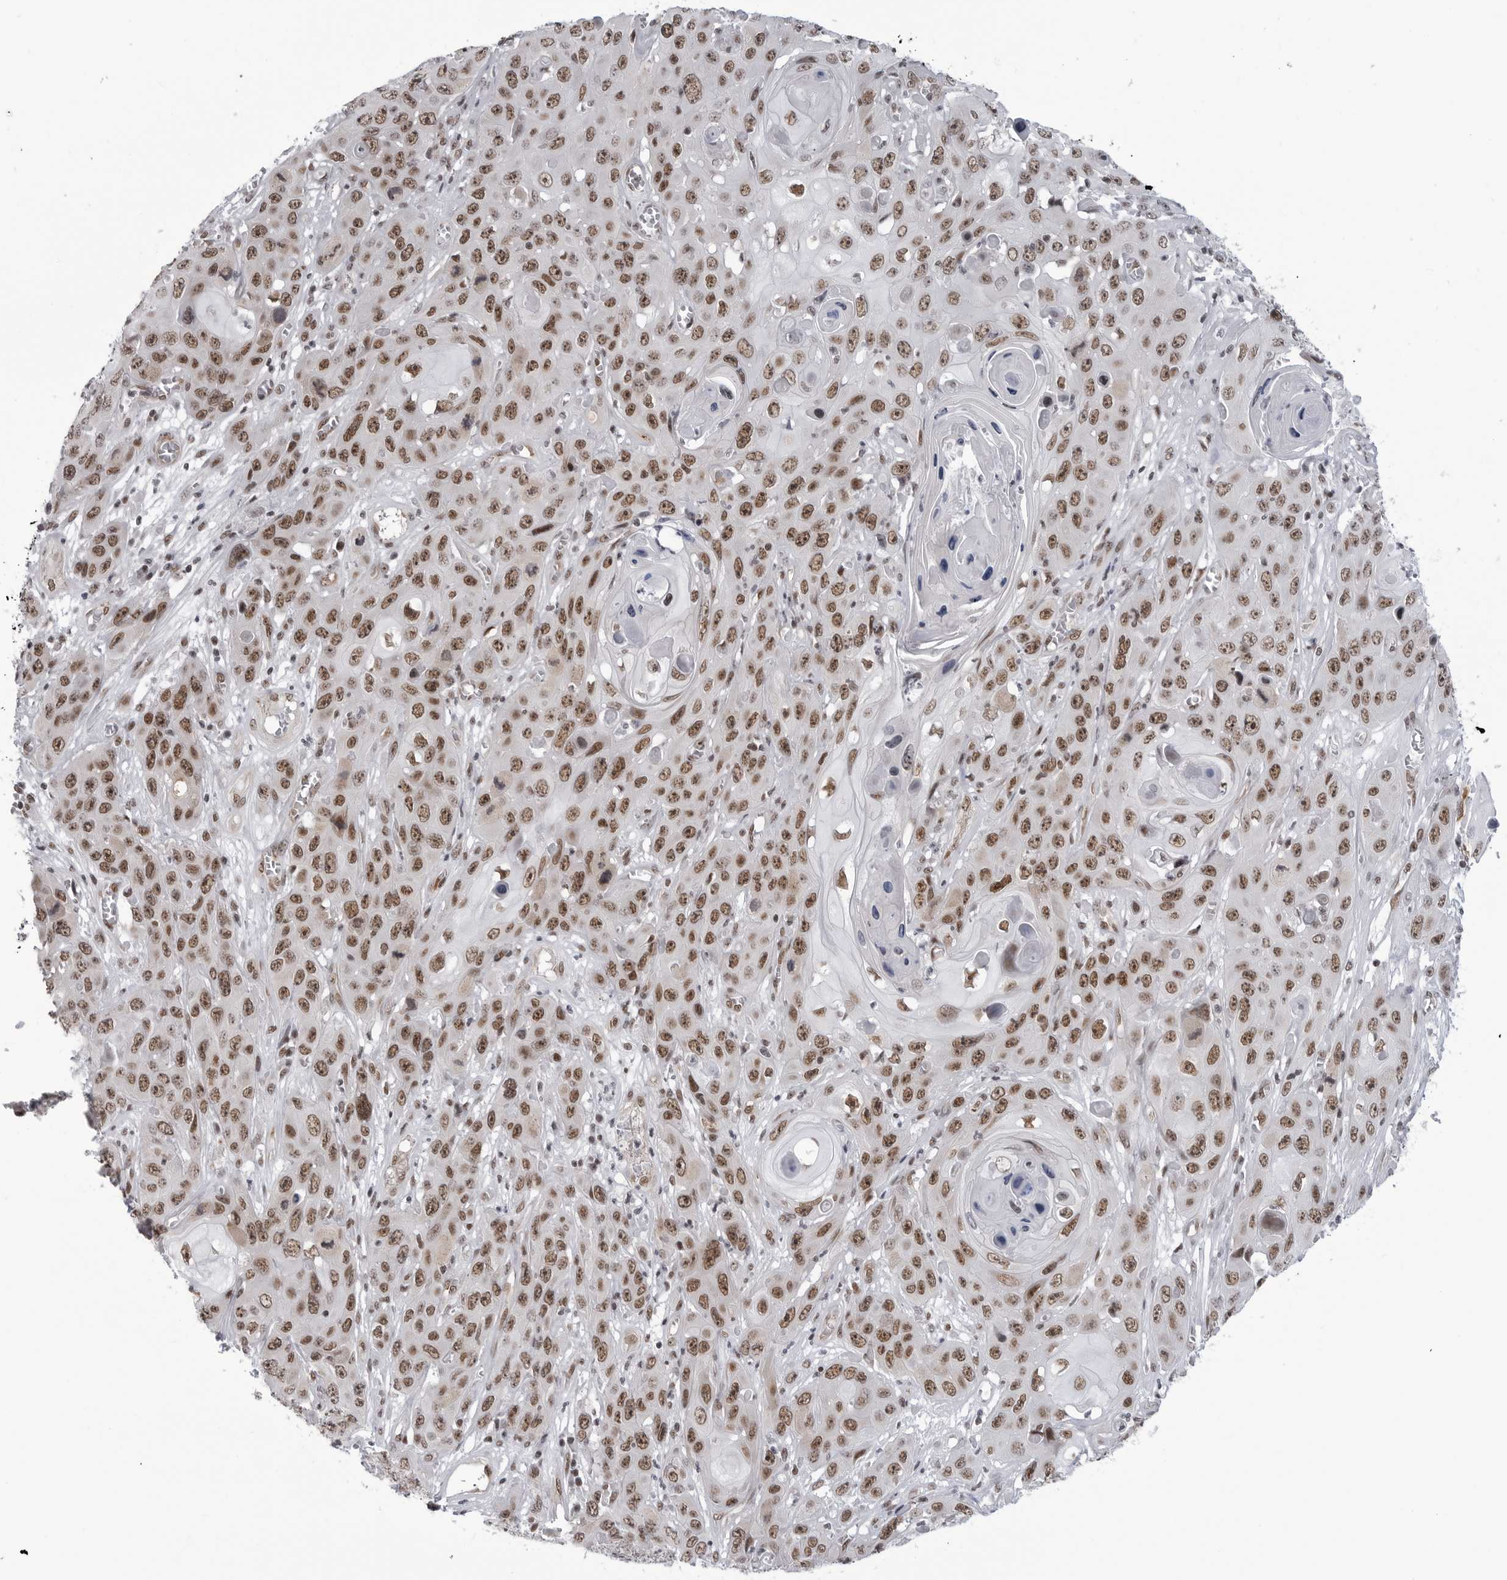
{"staining": {"intensity": "moderate", "quantity": ">75%", "location": "nuclear"}, "tissue": "skin cancer", "cell_type": "Tumor cells", "image_type": "cancer", "snomed": [{"axis": "morphology", "description": "Squamous cell carcinoma, NOS"}, {"axis": "topography", "description": "Skin"}], "caption": "Protein analysis of skin squamous cell carcinoma tissue shows moderate nuclear expression in approximately >75% of tumor cells.", "gene": "RNF26", "patient": {"sex": "male", "age": 55}}